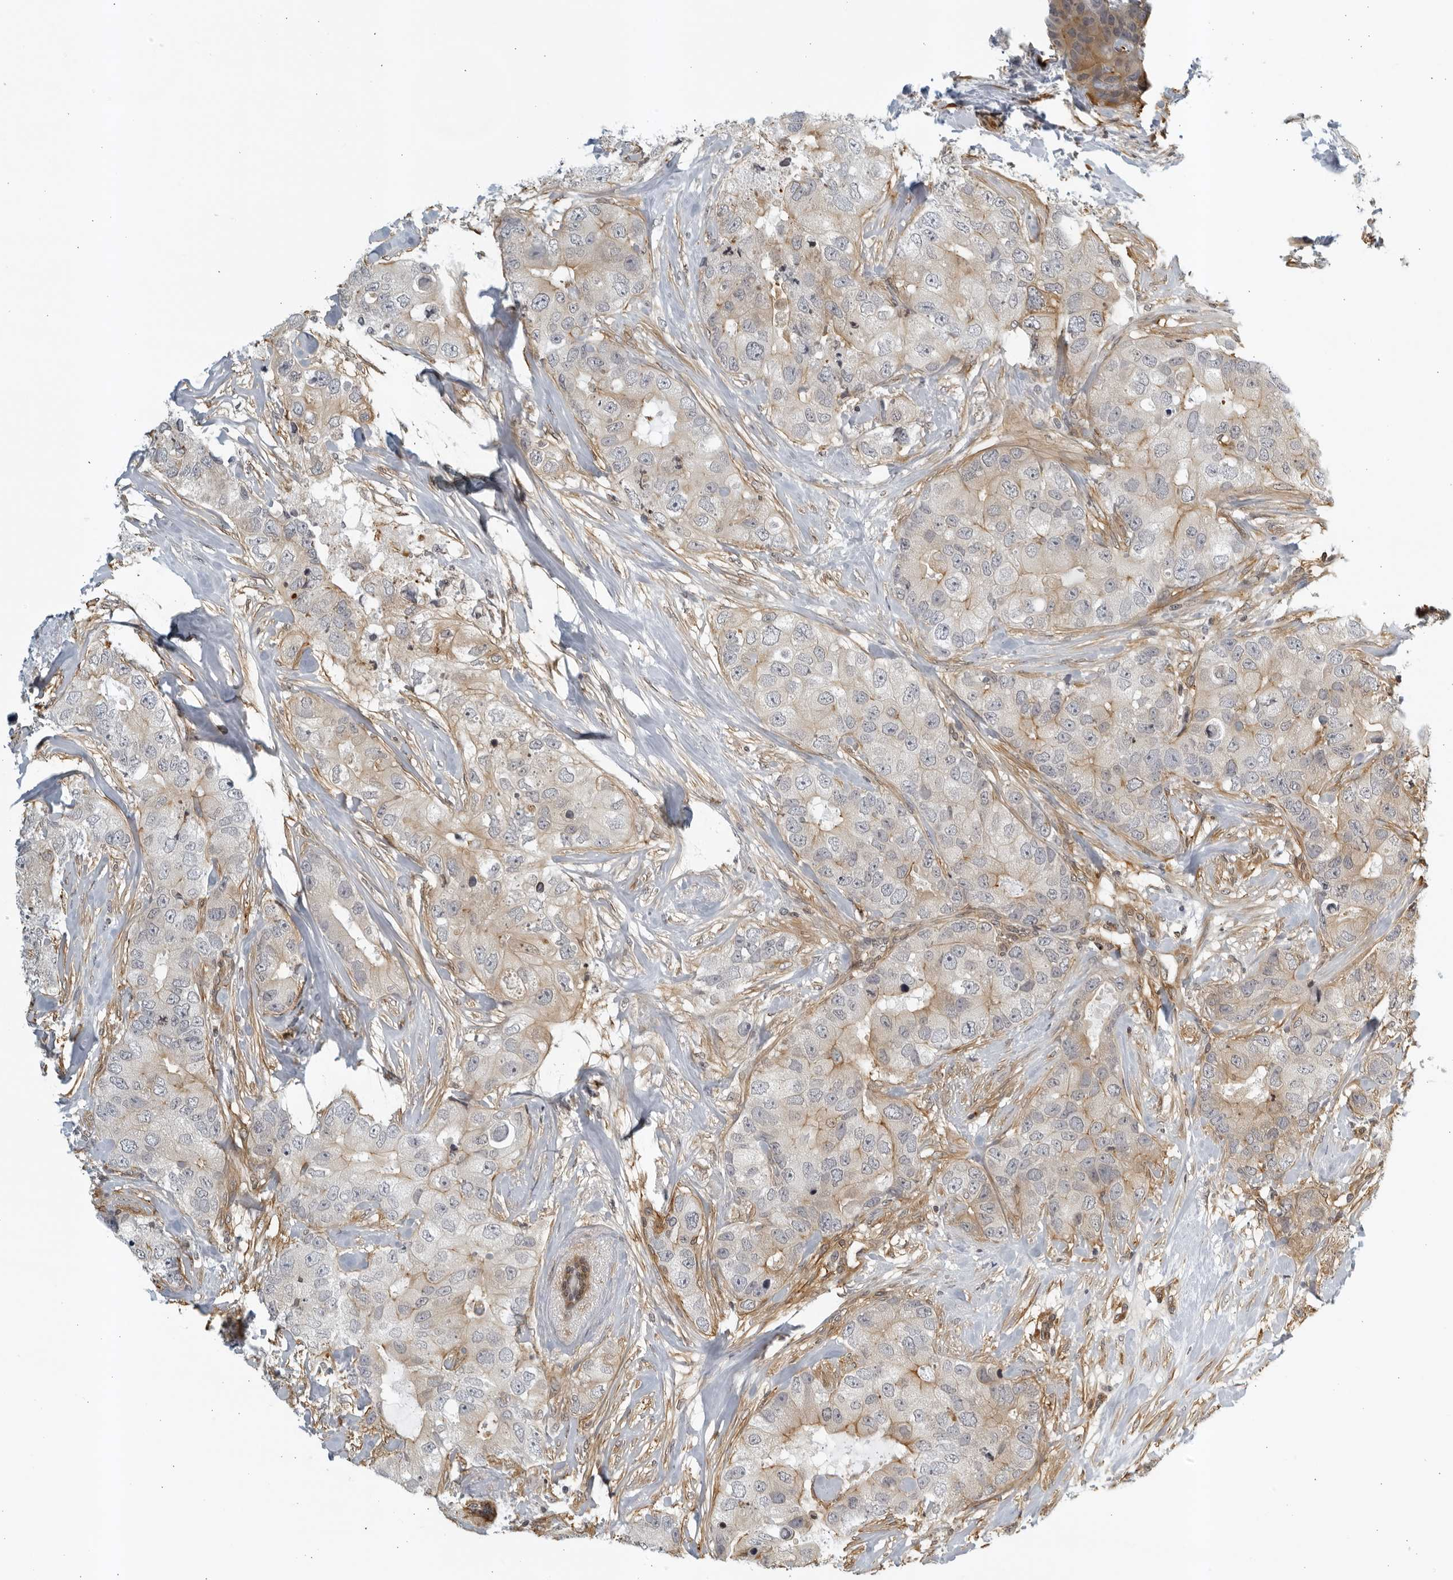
{"staining": {"intensity": "moderate", "quantity": "<25%", "location": "cytoplasmic/membranous"}, "tissue": "breast cancer", "cell_type": "Tumor cells", "image_type": "cancer", "snomed": [{"axis": "morphology", "description": "Duct carcinoma"}, {"axis": "topography", "description": "Breast"}], "caption": "Breast cancer (intraductal carcinoma) stained for a protein reveals moderate cytoplasmic/membranous positivity in tumor cells.", "gene": "SERTAD4", "patient": {"sex": "female", "age": 62}}